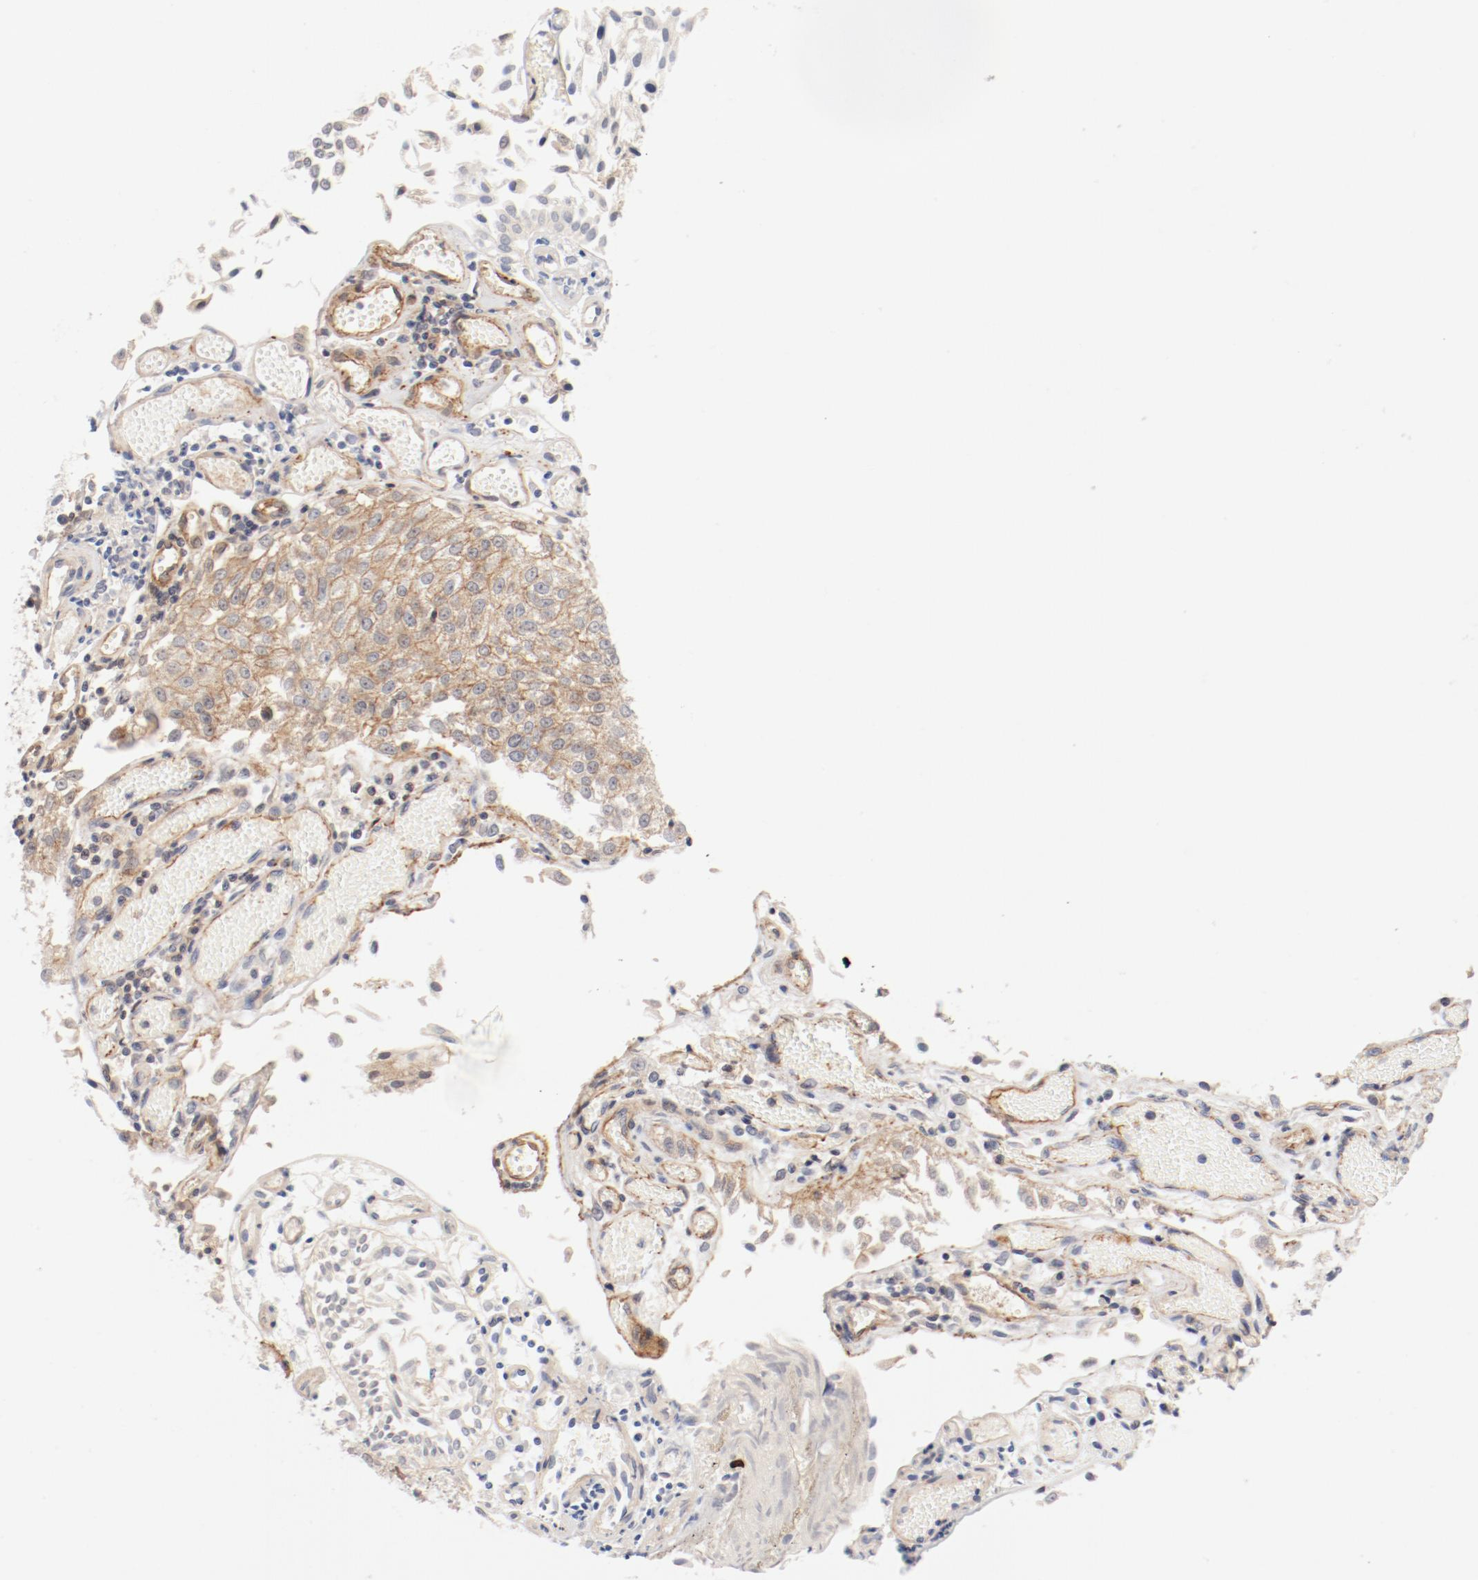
{"staining": {"intensity": "moderate", "quantity": "25%-75%", "location": "cytoplasmic/membranous"}, "tissue": "urothelial cancer", "cell_type": "Tumor cells", "image_type": "cancer", "snomed": [{"axis": "morphology", "description": "Urothelial carcinoma, Low grade"}, {"axis": "topography", "description": "Urinary bladder"}], "caption": "Low-grade urothelial carcinoma stained for a protein (brown) demonstrates moderate cytoplasmic/membranous positive staining in approximately 25%-75% of tumor cells.", "gene": "ZNF267", "patient": {"sex": "male", "age": 86}}